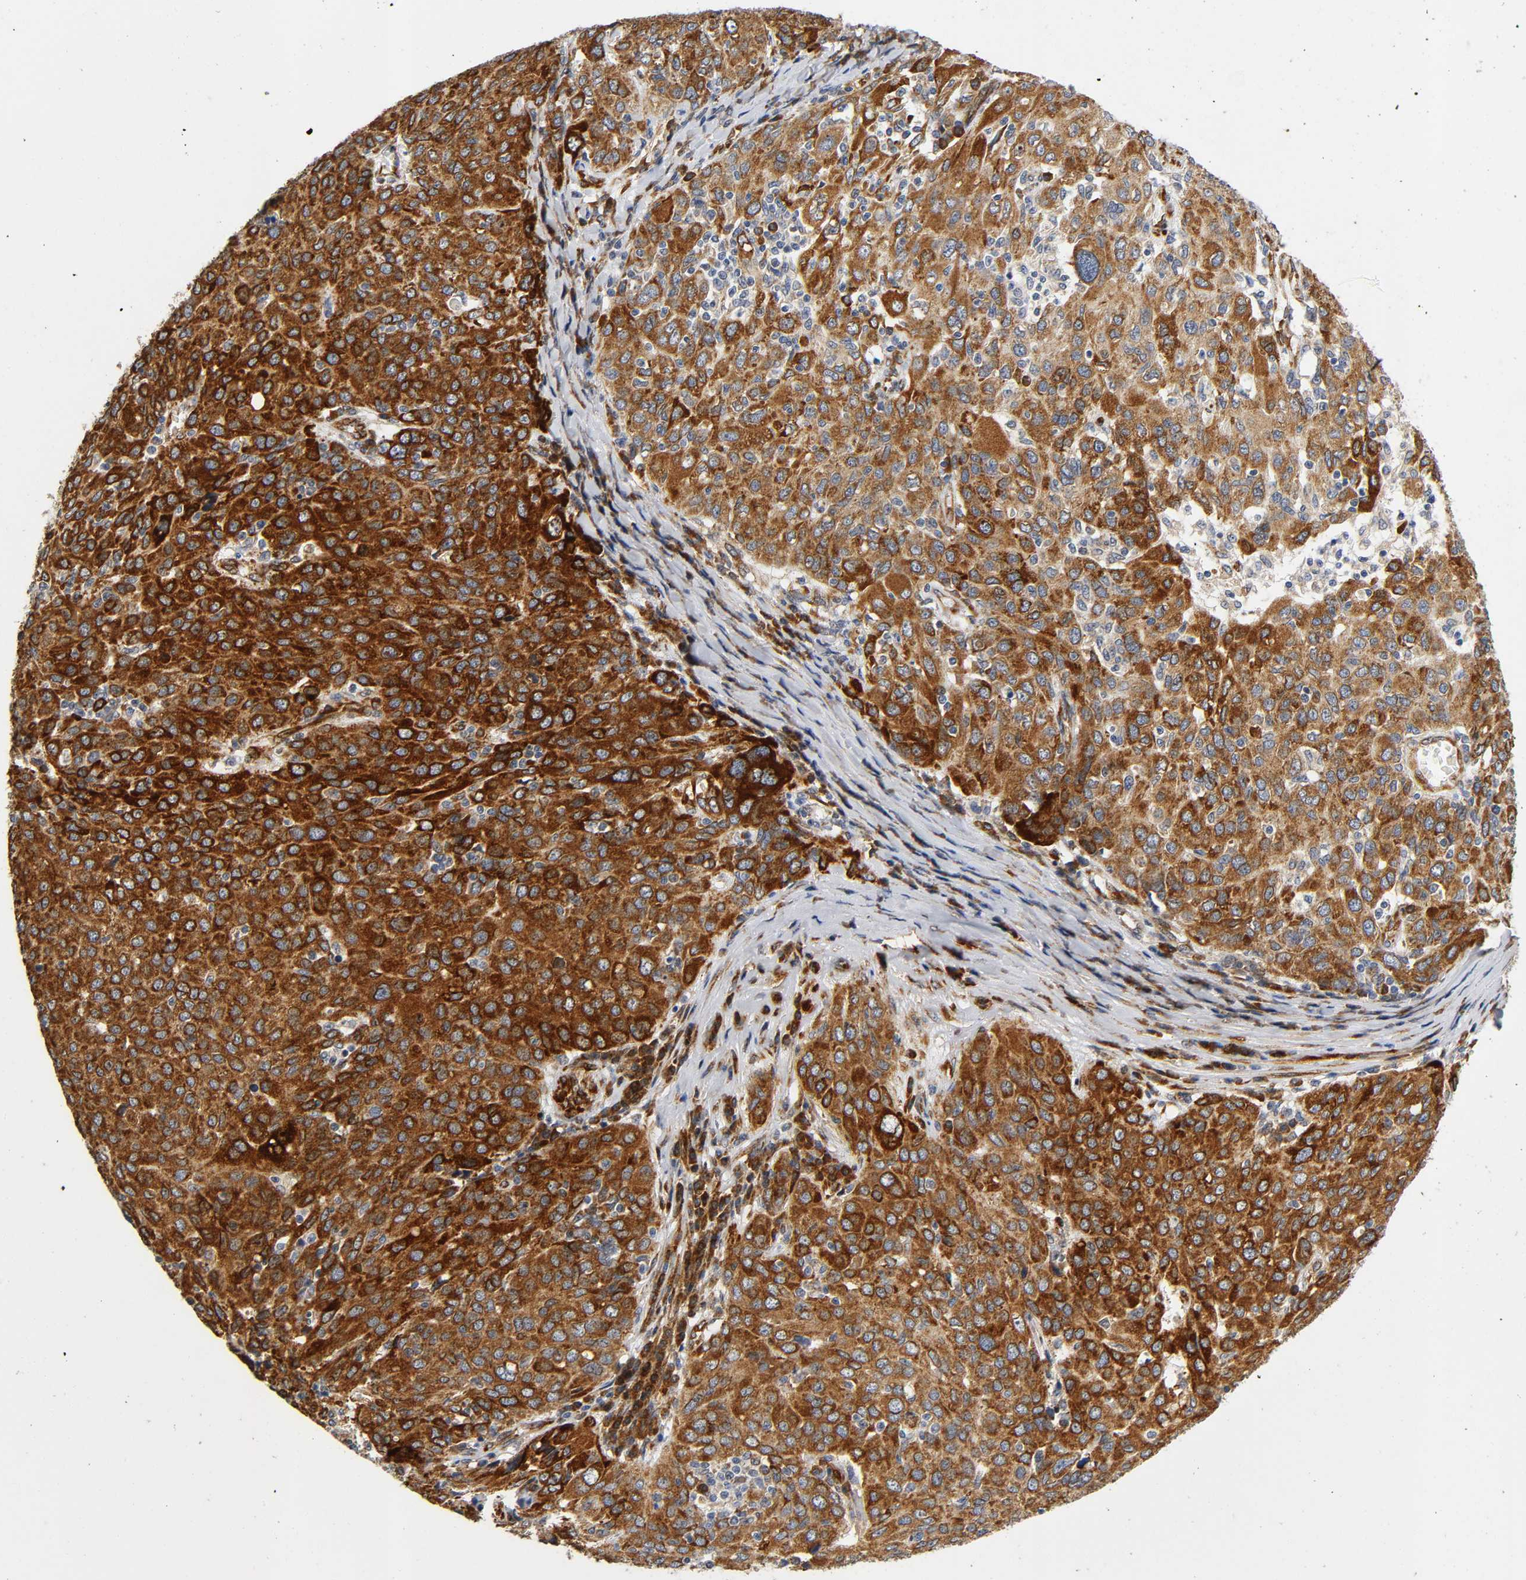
{"staining": {"intensity": "strong", "quantity": ">75%", "location": "cytoplasmic/membranous"}, "tissue": "ovarian cancer", "cell_type": "Tumor cells", "image_type": "cancer", "snomed": [{"axis": "morphology", "description": "Carcinoma, endometroid"}, {"axis": "topography", "description": "Ovary"}], "caption": "Immunohistochemical staining of human endometroid carcinoma (ovarian) displays high levels of strong cytoplasmic/membranous staining in approximately >75% of tumor cells.", "gene": "SOS2", "patient": {"sex": "female", "age": 50}}